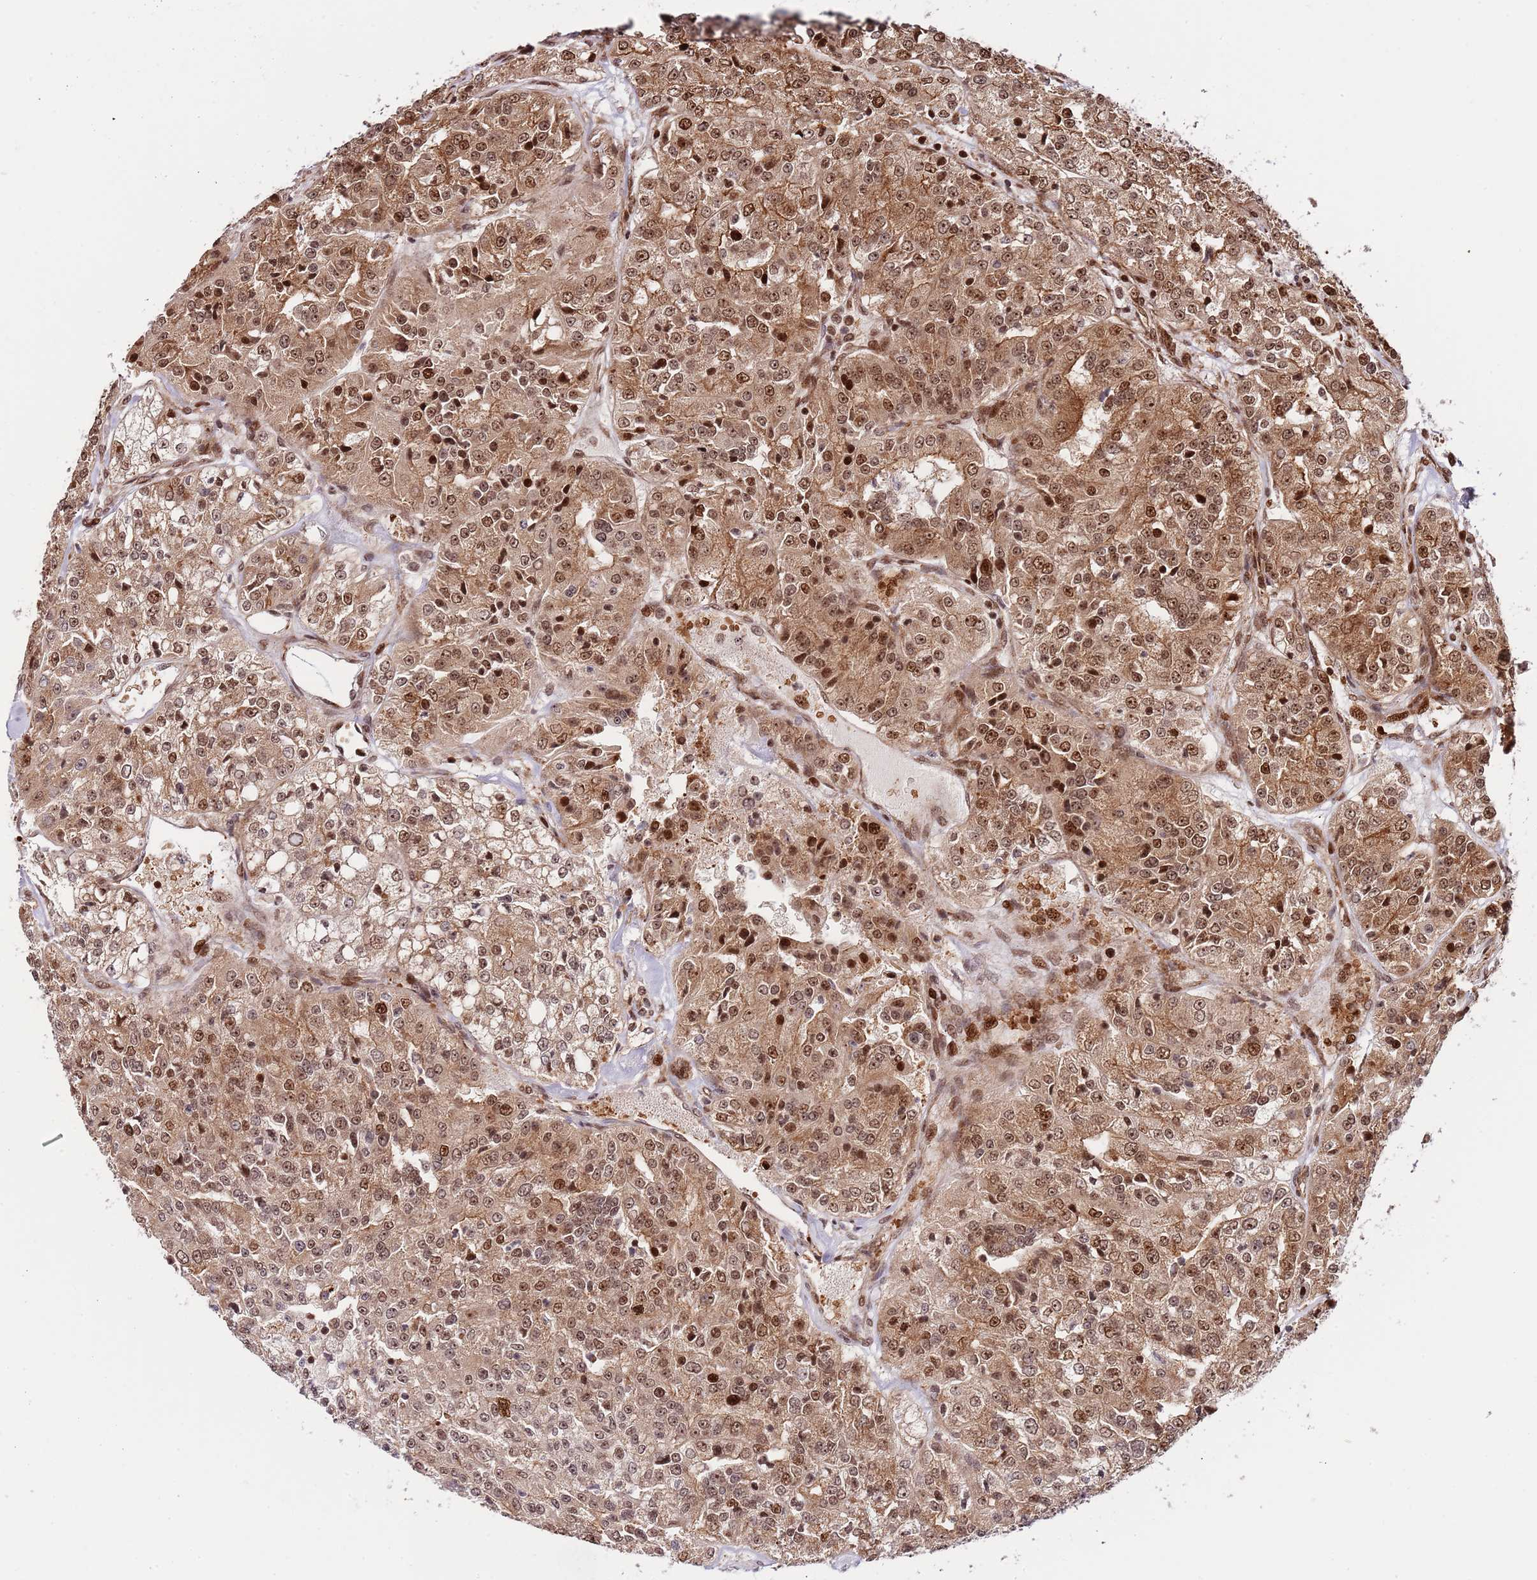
{"staining": {"intensity": "moderate", "quantity": ">75%", "location": "cytoplasmic/membranous,nuclear"}, "tissue": "renal cancer", "cell_type": "Tumor cells", "image_type": "cancer", "snomed": [{"axis": "morphology", "description": "Adenocarcinoma, NOS"}, {"axis": "topography", "description": "Kidney"}], "caption": "Brown immunohistochemical staining in human renal cancer (adenocarcinoma) shows moderate cytoplasmic/membranous and nuclear positivity in about >75% of tumor cells.", "gene": "RIF1", "patient": {"sex": "female", "age": 63}}